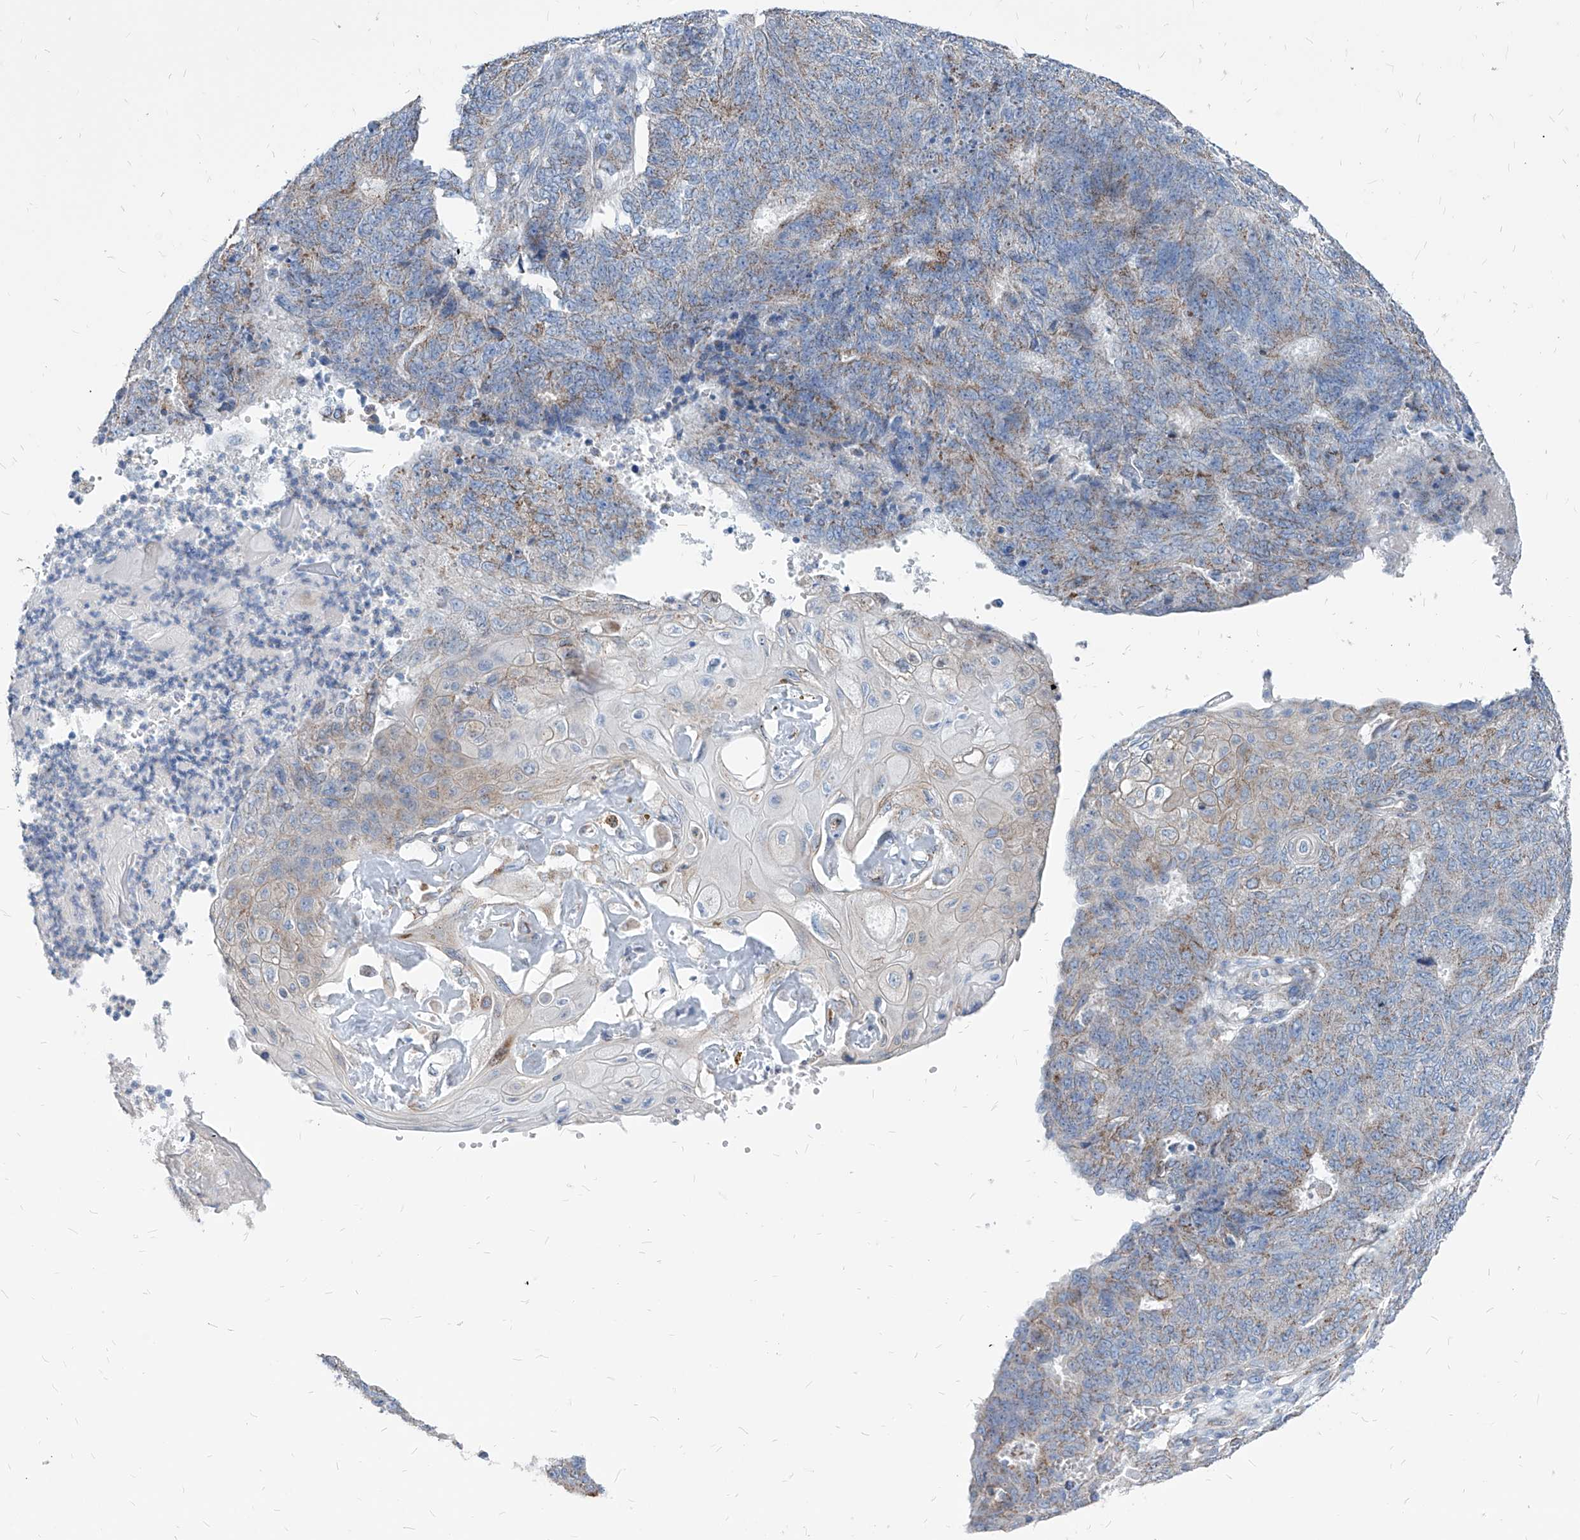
{"staining": {"intensity": "weak", "quantity": "25%-75%", "location": "cytoplasmic/membranous"}, "tissue": "endometrial cancer", "cell_type": "Tumor cells", "image_type": "cancer", "snomed": [{"axis": "morphology", "description": "Adenocarcinoma, NOS"}, {"axis": "topography", "description": "Endometrium"}], "caption": "Immunohistochemistry photomicrograph of human endometrial cancer (adenocarcinoma) stained for a protein (brown), which exhibits low levels of weak cytoplasmic/membranous staining in about 25%-75% of tumor cells.", "gene": "AGPS", "patient": {"sex": "female", "age": 32}}